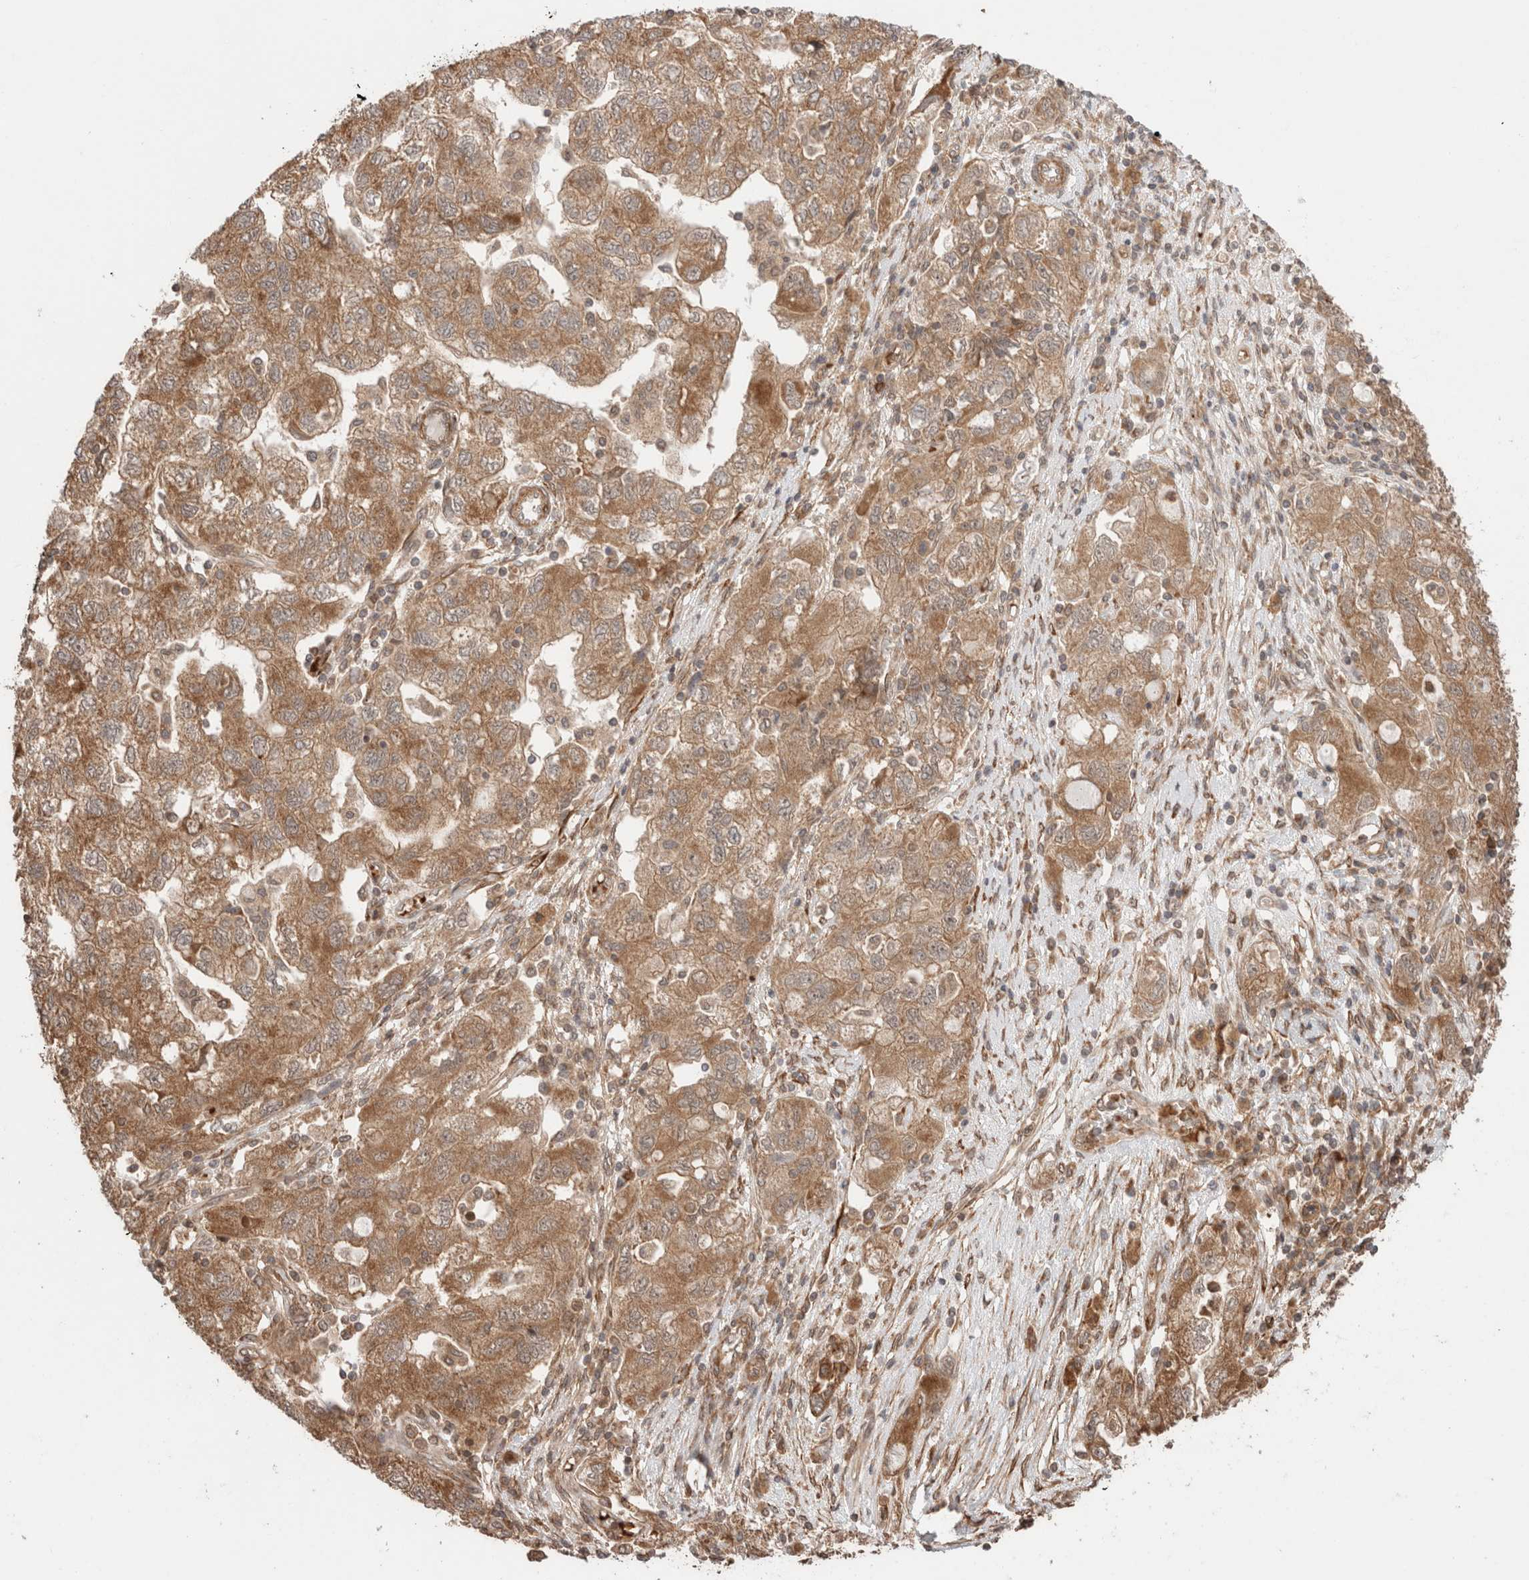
{"staining": {"intensity": "moderate", "quantity": ">75%", "location": "cytoplasmic/membranous"}, "tissue": "ovarian cancer", "cell_type": "Tumor cells", "image_type": "cancer", "snomed": [{"axis": "morphology", "description": "Carcinoma, NOS"}, {"axis": "morphology", "description": "Cystadenocarcinoma, serous, NOS"}, {"axis": "topography", "description": "Ovary"}], "caption": "An image showing moderate cytoplasmic/membranous expression in about >75% of tumor cells in ovarian cancer, as visualized by brown immunohistochemical staining.", "gene": "ZNF649", "patient": {"sex": "female", "age": 69}}